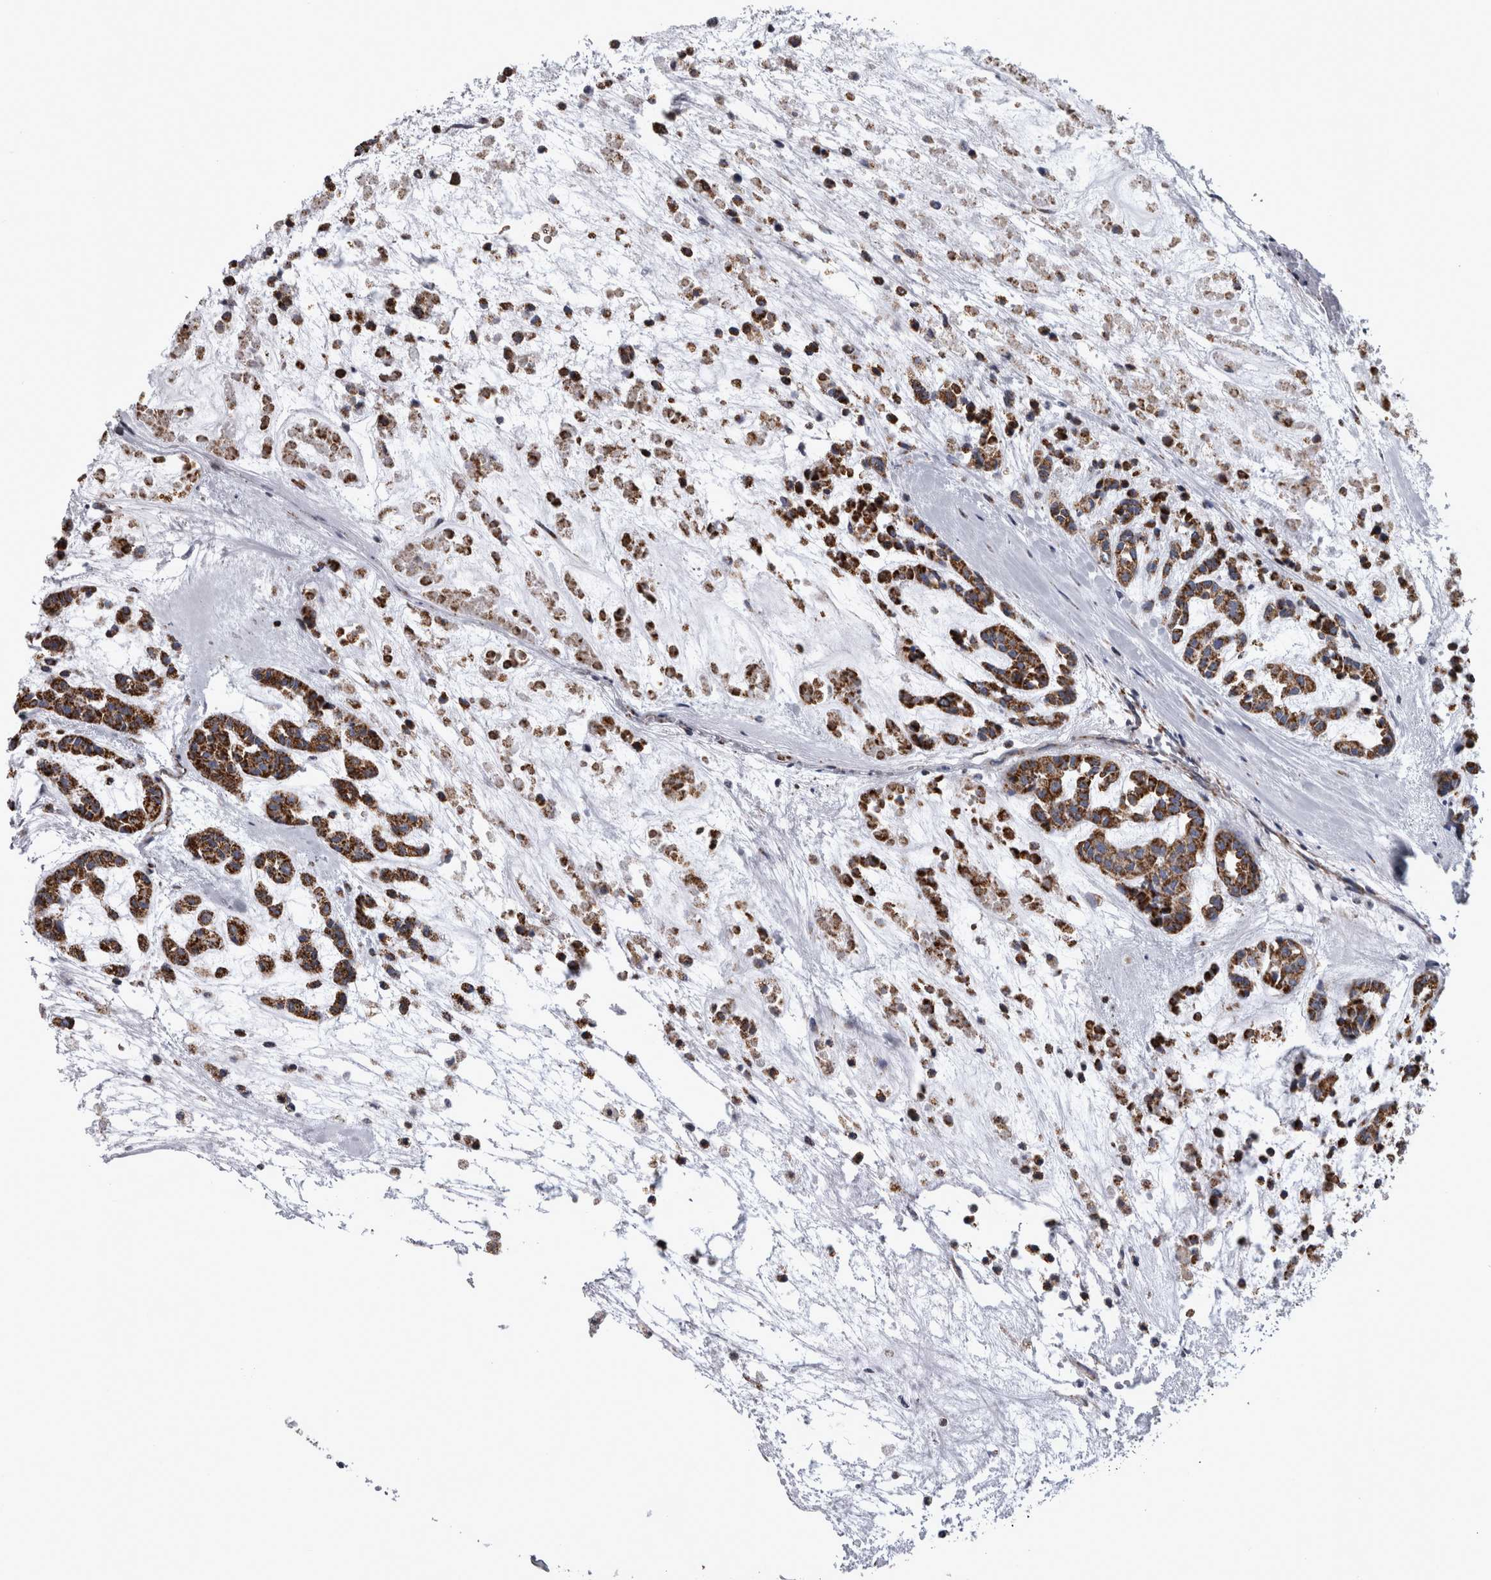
{"staining": {"intensity": "strong", "quantity": ">75%", "location": "cytoplasmic/membranous"}, "tissue": "head and neck cancer", "cell_type": "Tumor cells", "image_type": "cancer", "snomed": [{"axis": "morphology", "description": "Adenocarcinoma, NOS"}, {"axis": "morphology", "description": "Adenoma, NOS"}, {"axis": "topography", "description": "Head-Neck"}], "caption": "IHC (DAB (3,3'-diaminobenzidine)) staining of head and neck cancer (adenoma) shows strong cytoplasmic/membranous protein staining in approximately >75% of tumor cells.", "gene": "MDH2", "patient": {"sex": "female", "age": 55}}